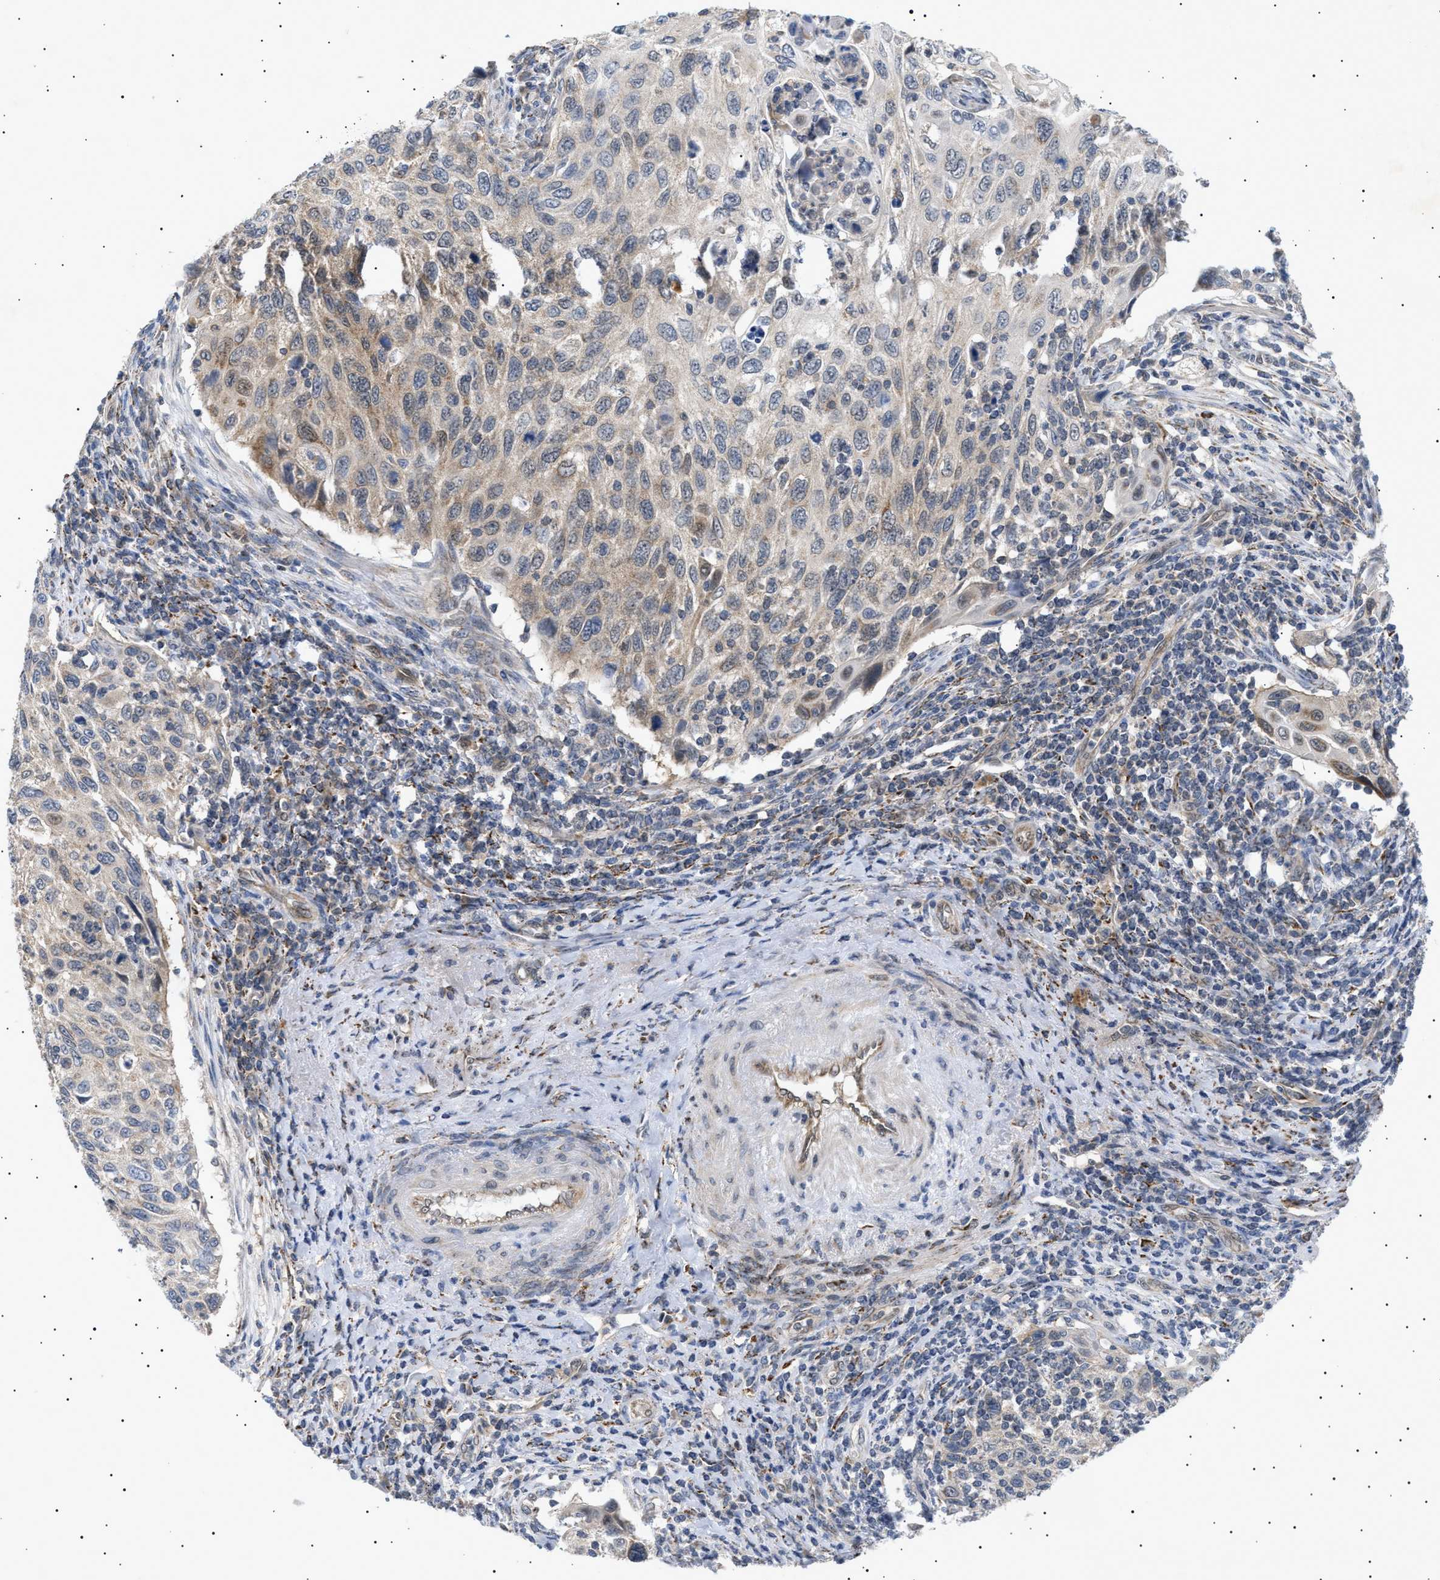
{"staining": {"intensity": "weak", "quantity": "25%-75%", "location": "cytoplasmic/membranous"}, "tissue": "cervical cancer", "cell_type": "Tumor cells", "image_type": "cancer", "snomed": [{"axis": "morphology", "description": "Squamous cell carcinoma, NOS"}, {"axis": "topography", "description": "Cervix"}], "caption": "Protein expression analysis of human cervical squamous cell carcinoma reveals weak cytoplasmic/membranous expression in about 25%-75% of tumor cells. Immunohistochemistry (ihc) stains the protein of interest in brown and the nuclei are stained blue.", "gene": "SIRT5", "patient": {"sex": "female", "age": 70}}